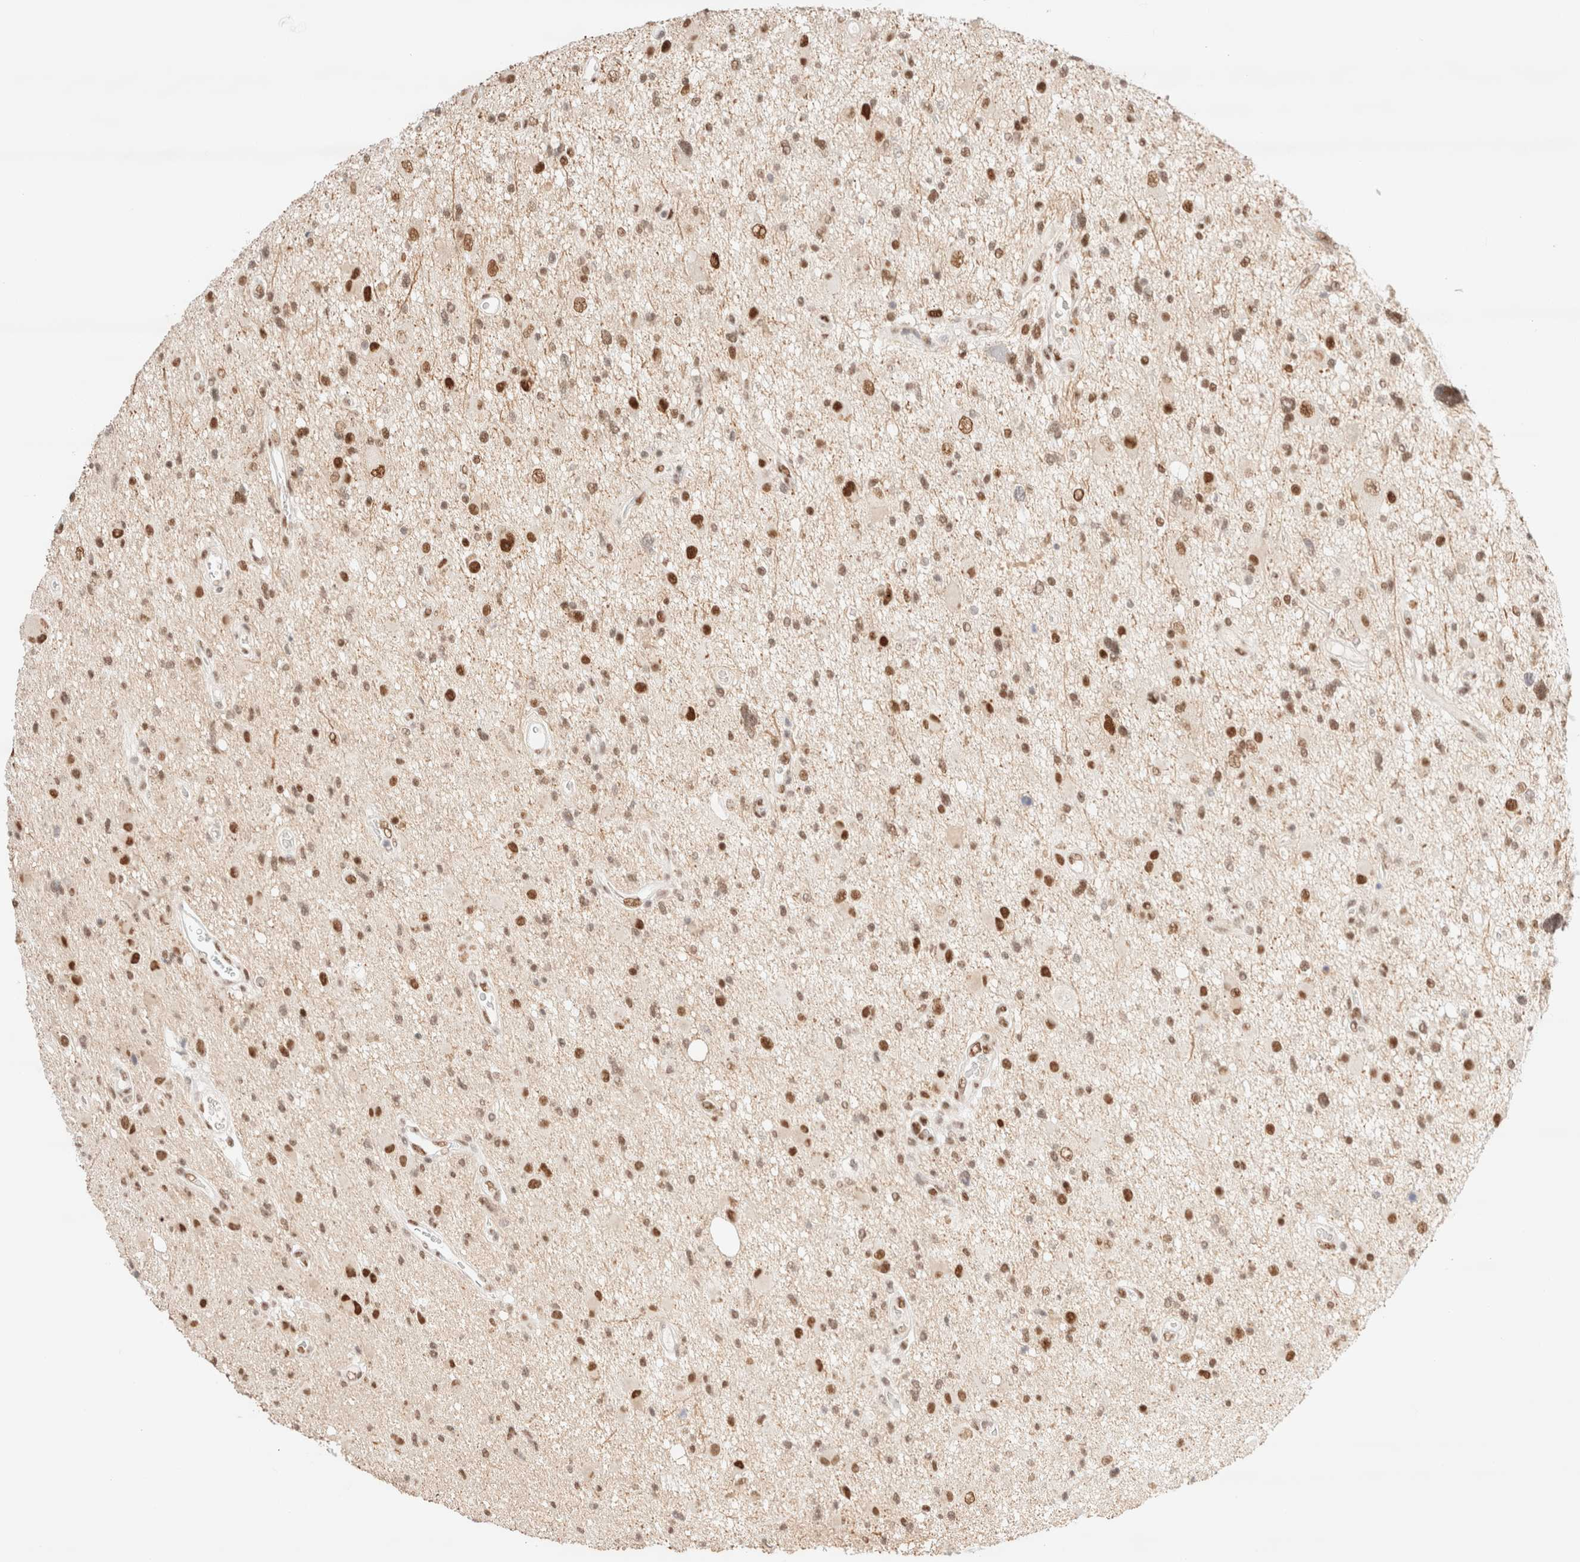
{"staining": {"intensity": "strong", "quantity": ">75%", "location": "nuclear"}, "tissue": "glioma", "cell_type": "Tumor cells", "image_type": "cancer", "snomed": [{"axis": "morphology", "description": "Glioma, malignant, High grade"}, {"axis": "topography", "description": "Brain"}], "caption": "Approximately >75% of tumor cells in human malignant high-grade glioma demonstrate strong nuclear protein positivity as visualized by brown immunohistochemical staining.", "gene": "CIC", "patient": {"sex": "male", "age": 33}}